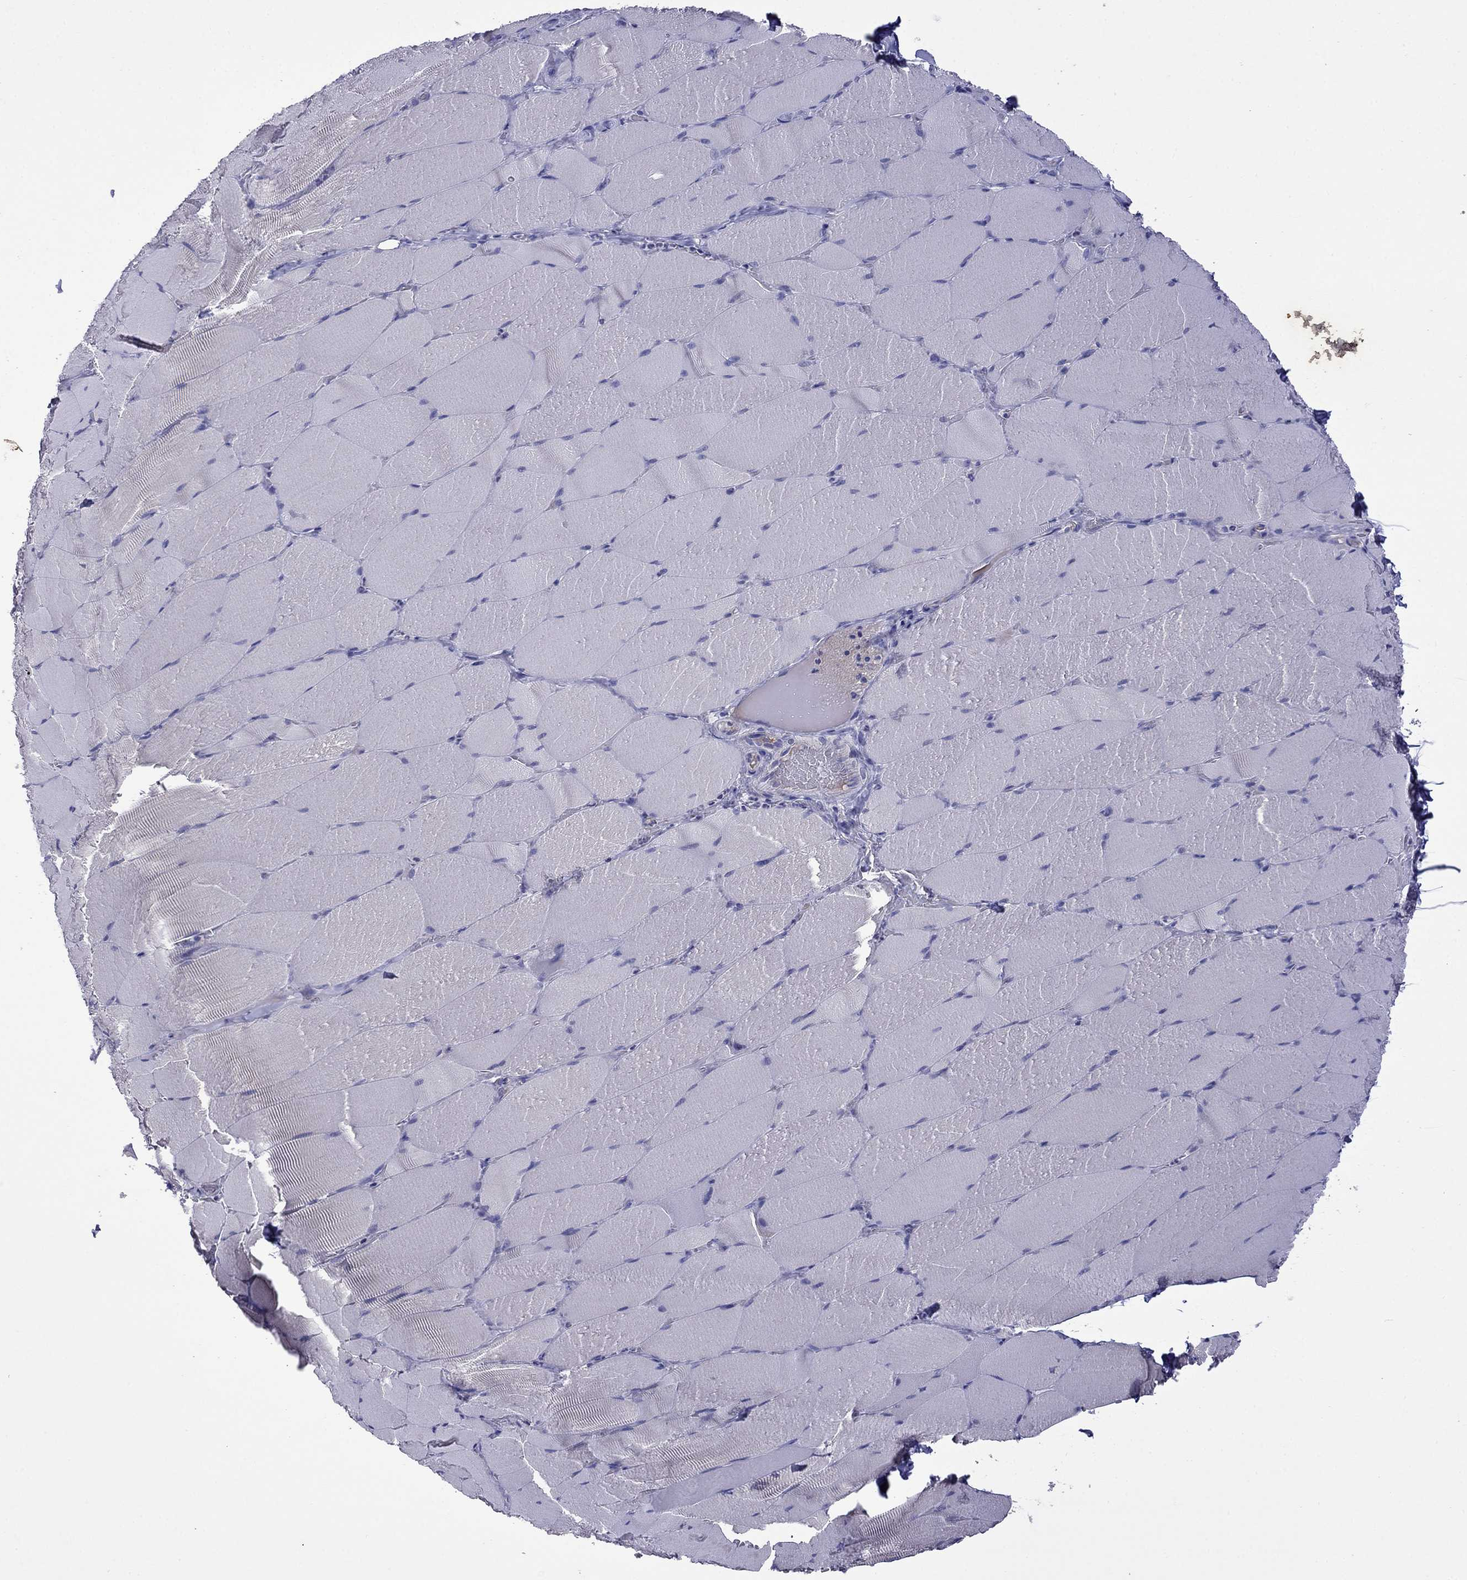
{"staining": {"intensity": "negative", "quantity": "none", "location": "none"}, "tissue": "skeletal muscle", "cell_type": "Myocytes", "image_type": "normal", "snomed": [{"axis": "morphology", "description": "Normal tissue, NOS"}, {"axis": "topography", "description": "Skeletal muscle"}], "caption": "Image shows no significant protein expression in myocytes of unremarkable skeletal muscle. (Brightfield microscopy of DAB (3,3'-diaminobenzidine) immunohistochemistry at high magnification).", "gene": "STAR", "patient": {"sex": "male", "age": 56}}